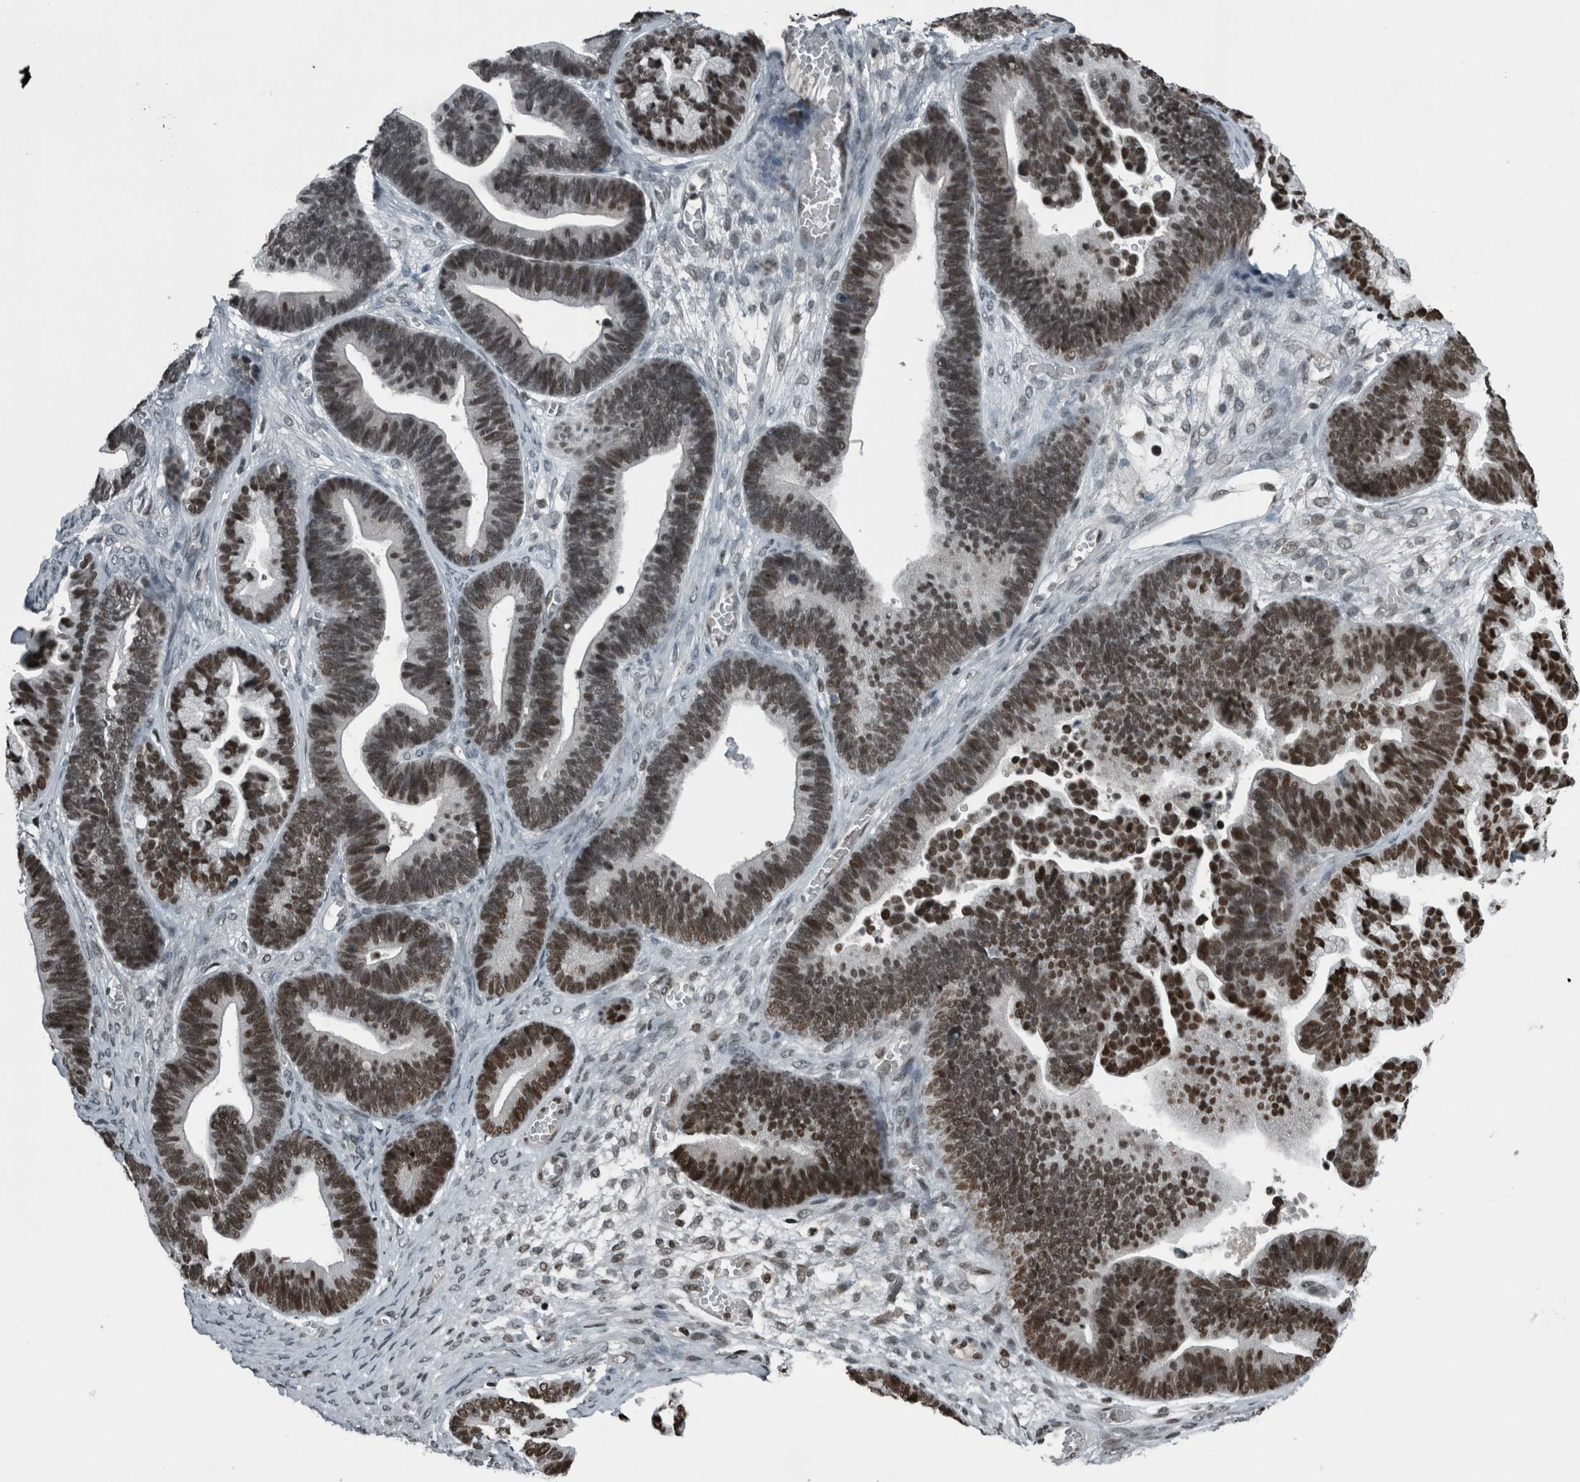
{"staining": {"intensity": "moderate", "quantity": ">75%", "location": "nuclear"}, "tissue": "ovarian cancer", "cell_type": "Tumor cells", "image_type": "cancer", "snomed": [{"axis": "morphology", "description": "Cystadenocarcinoma, serous, NOS"}, {"axis": "topography", "description": "Ovary"}], "caption": "Brown immunohistochemical staining in ovarian serous cystadenocarcinoma demonstrates moderate nuclear expression in approximately >75% of tumor cells.", "gene": "UNC50", "patient": {"sex": "female", "age": 56}}